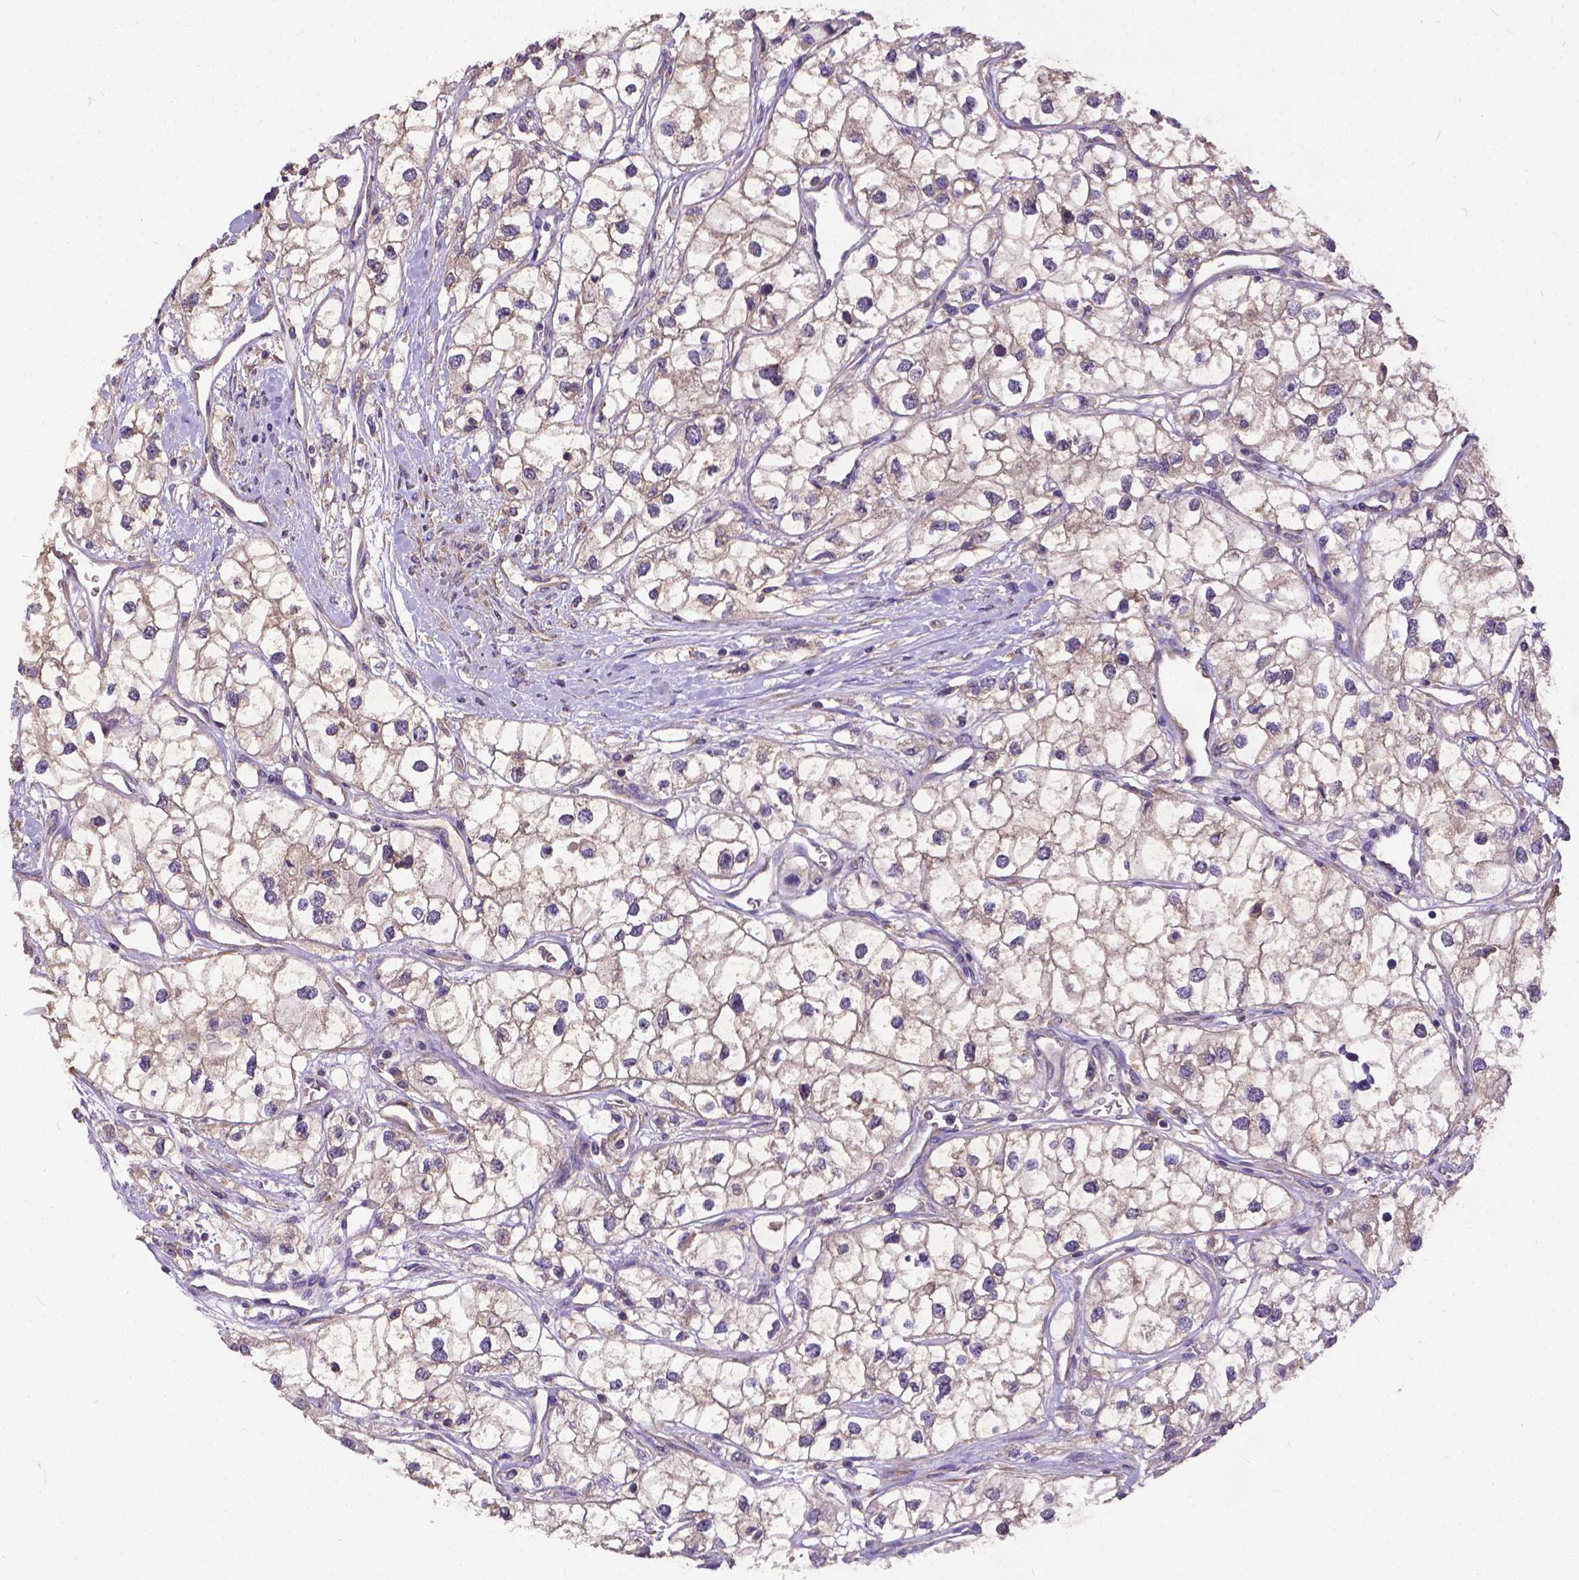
{"staining": {"intensity": "weak", "quantity": "25%-75%", "location": "cytoplasmic/membranous"}, "tissue": "renal cancer", "cell_type": "Tumor cells", "image_type": "cancer", "snomed": [{"axis": "morphology", "description": "Adenocarcinoma, NOS"}, {"axis": "topography", "description": "Kidney"}], "caption": "A high-resolution photomicrograph shows immunohistochemistry staining of renal cancer (adenocarcinoma), which exhibits weak cytoplasmic/membranous positivity in approximately 25%-75% of tumor cells.", "gene": "DENND6A", "patient": {"sex": "male", "age": 59}}